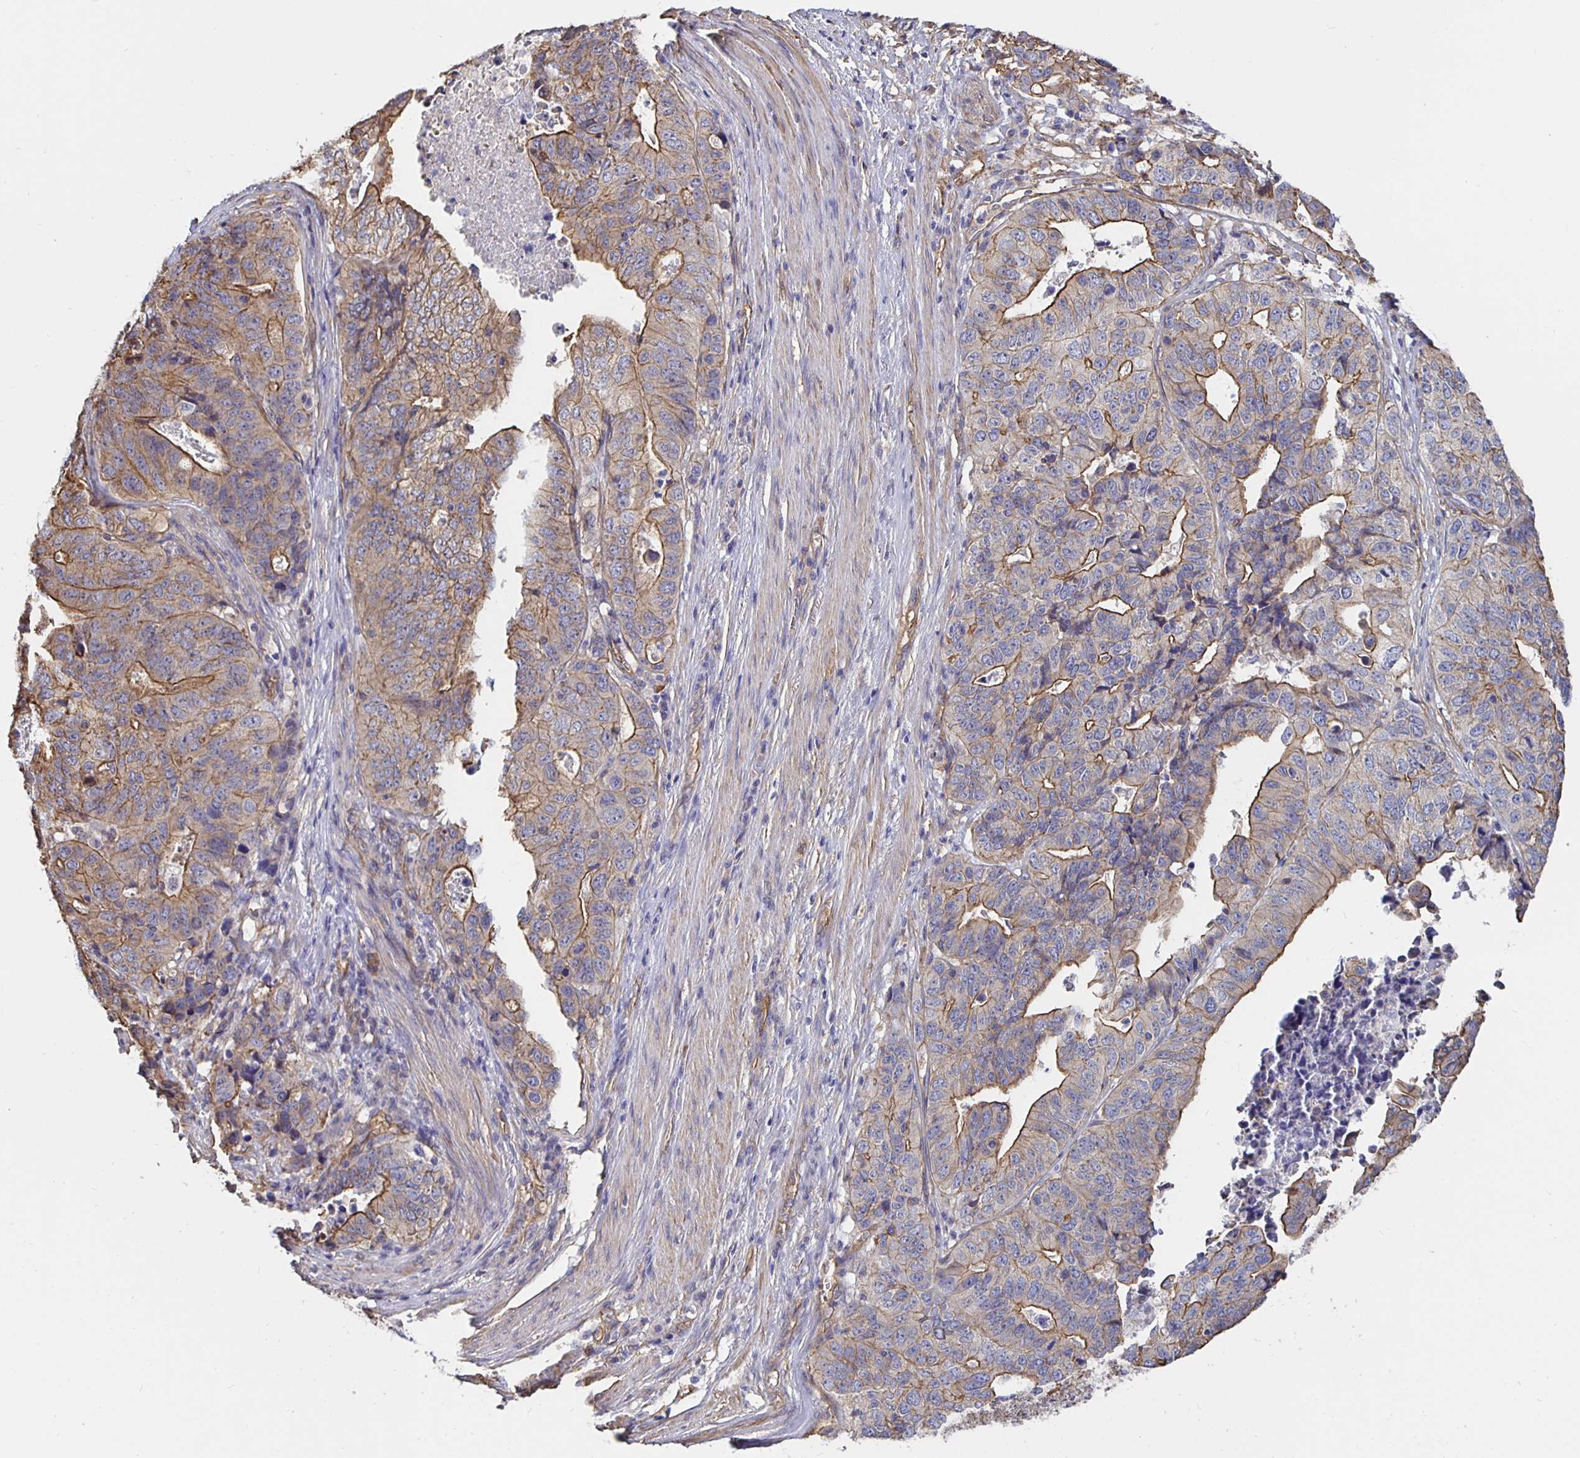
{"staining": {"intensity": "moderate", "quantity": "25%-75%", "location": "cytoplasmic/membranous"}, "tissue": "stomach cancer", "cell_type": "Tumor cells", "image_type": "cancer", "snomed": [{"axis": "morphology", "description": "Adenocarcinoma, NOS"}, {"axis": "topography", "description": "Stomach, upper"}], "caption": "Tumor cells display moderate cytoplasmic/membranous staining in about 25%-75% of cells in stomach cancer. Immunohistochemistry (ihc) stains the protein of interest in brown and the nuclei are stained blue.", "gene": "ARHGEF39", "patient": {"sex": "female", "age": 67}}